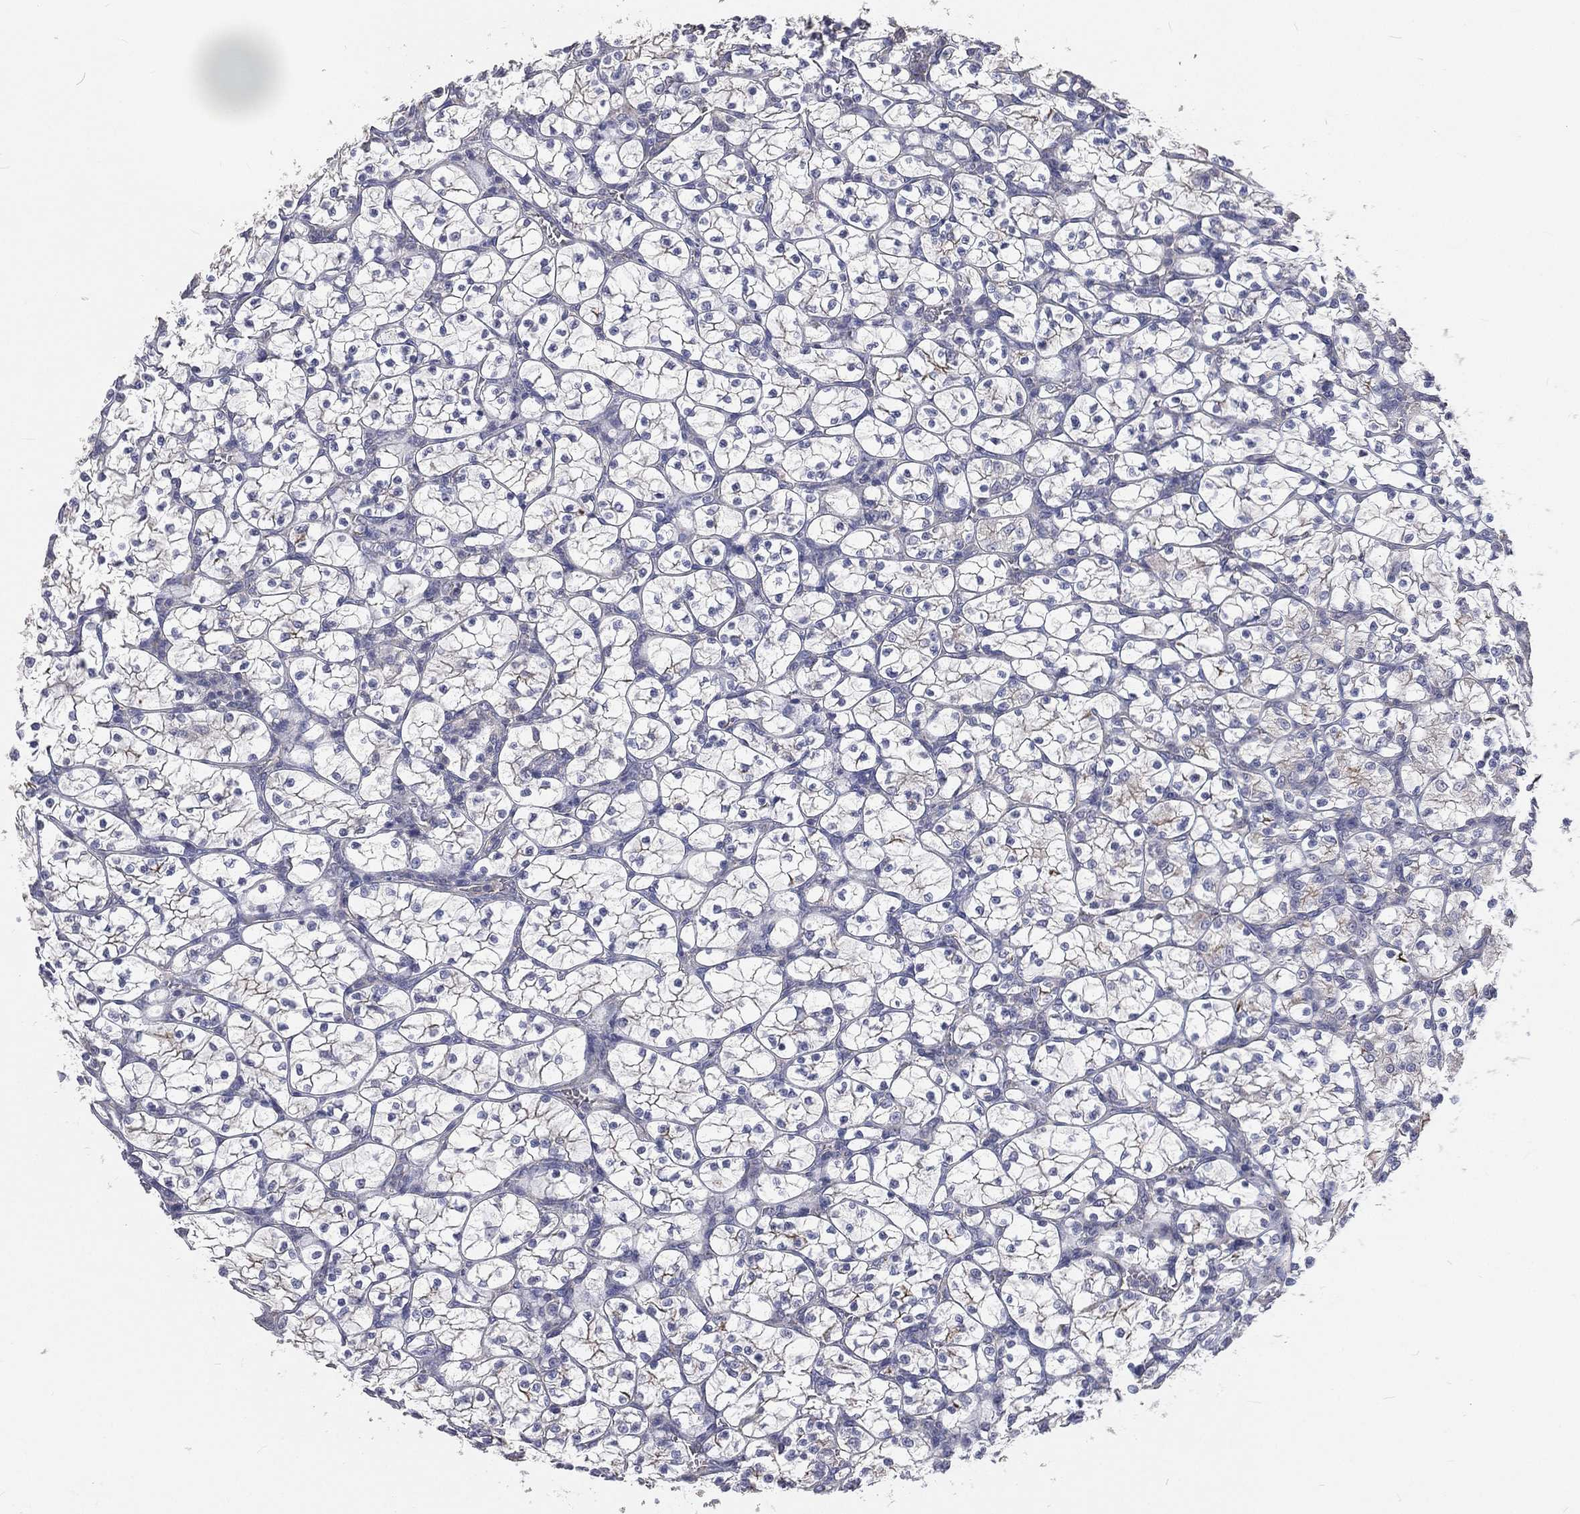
{"staining": {"intensity": "negative", "quantity": "none", "location": "none"}, "tissue": "renal cancer", "cell_type": "Tumor cells", "image_type": "cancer", "snomed": [{"axis": "morphology", "description": "Adenocarcinoma, NOS"}, {"axis": "topography", "description": "Kidney"}], "caption": "DAB immunohistochemical staining of human renal cancer (adenocarcinoma) reveals no significant staining in tumor cells.", "gene": "CROCC", "patient": {"sex": "female", "age": 89}}